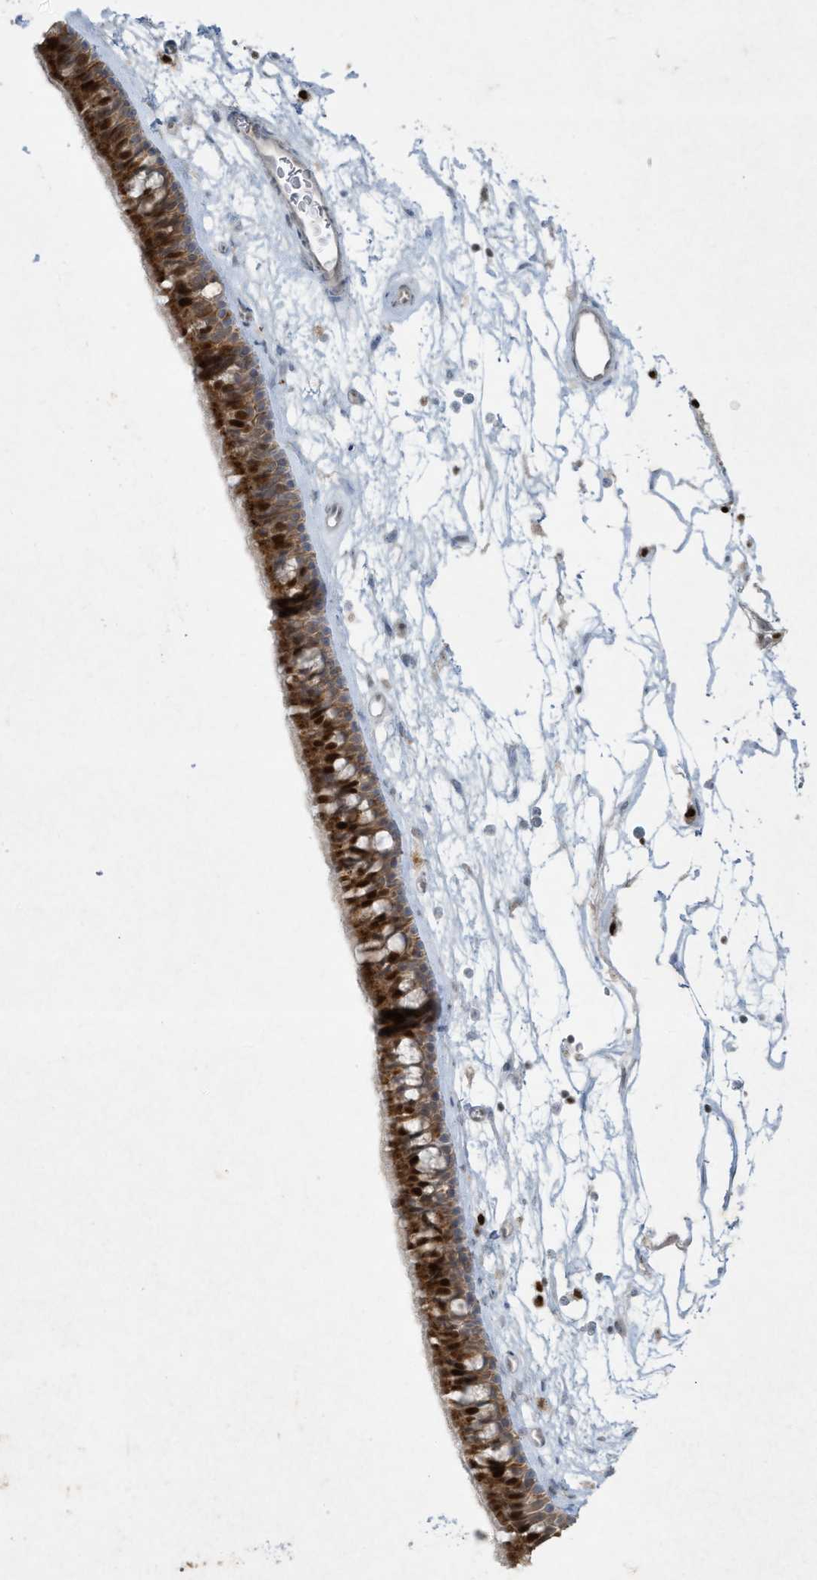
{"staining": {"intensity": "strong", "quantity": "25%-75%", "location": "cytoplasmic/membranous,nuclear"}, "tissue": "nasopharynx", "cell_type": "Respiratory epithelial cells", "image_type": "normal", "snomed": [{"axis": "morphology", "description": "Normal tissue, NOS"}, {"axis": "topography", "description": "Nasopharynx"}], "caption": "DAB (3,3'-diaminobenzidine) immunohistochemical staining of normal human nasopharynx demonstrates strong cytoplasmic/membranous,nuclear protein positivity in about 25%-75% of respiratory epithelial cells.", "gene": "TUBE1", "patient": {"sex": "male", "age": 64}}